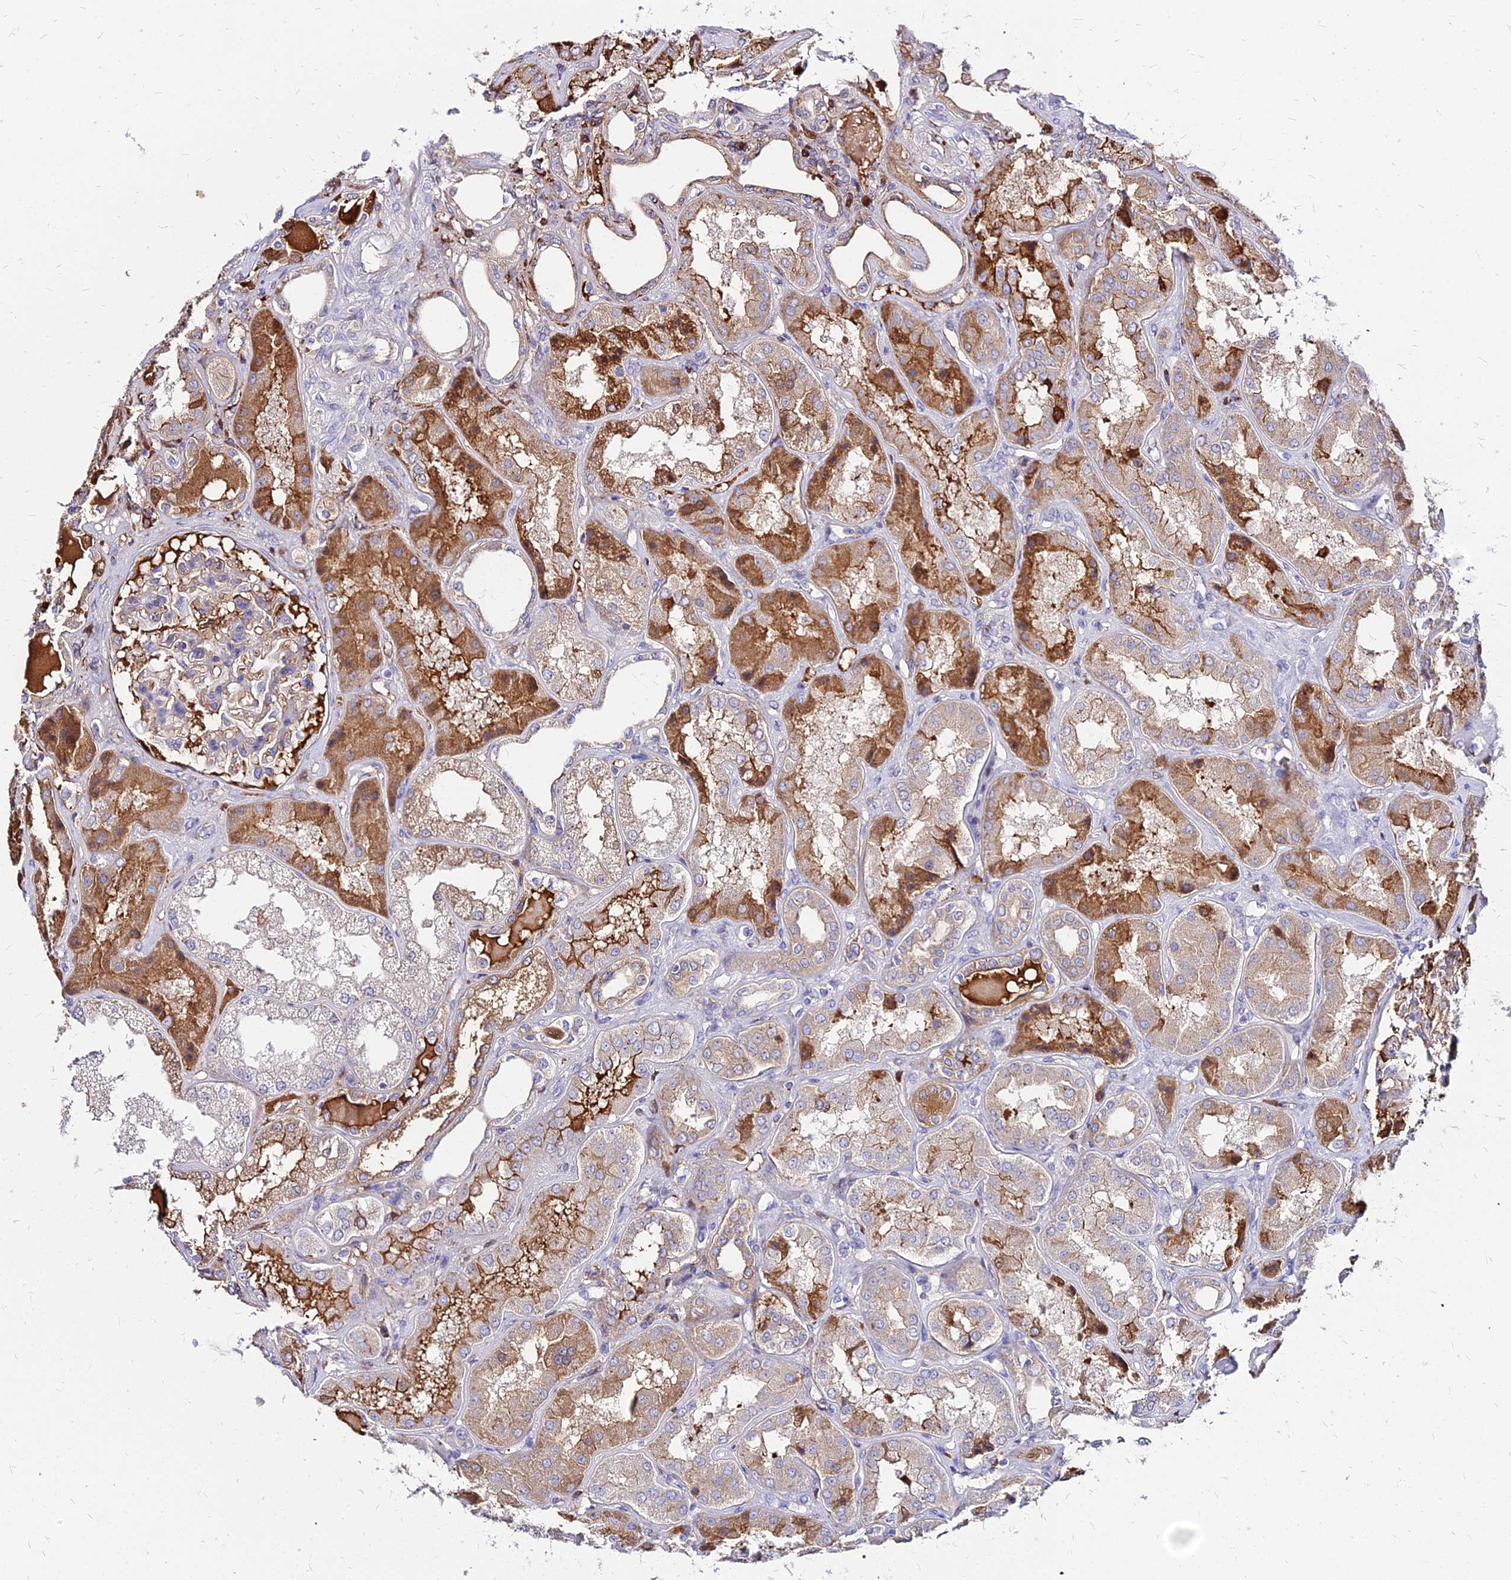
{"staining": {"intensity": "moderate", "quantity": "<25%", "location": "cytoplasmic/membranous"}, "tissue": "kidney", "cell_type": "Cells in glomeruli", "image_type": "normal", "snomed": [{"axis": "morphology", "description": "Normal tissue, NOS"}, {"axis": "topography", "description": "Kidney"}], "caption": "Protein expression analysis of unremarkable kidney reveals moderate cytoplasmic/membranous positivity in about <25% of cells in glomeruli. (DAB = brown stain, brightfield microscopy at high magnification).", "gene": "ACSM6", "patient": {"sex": "female", "age": 56}}